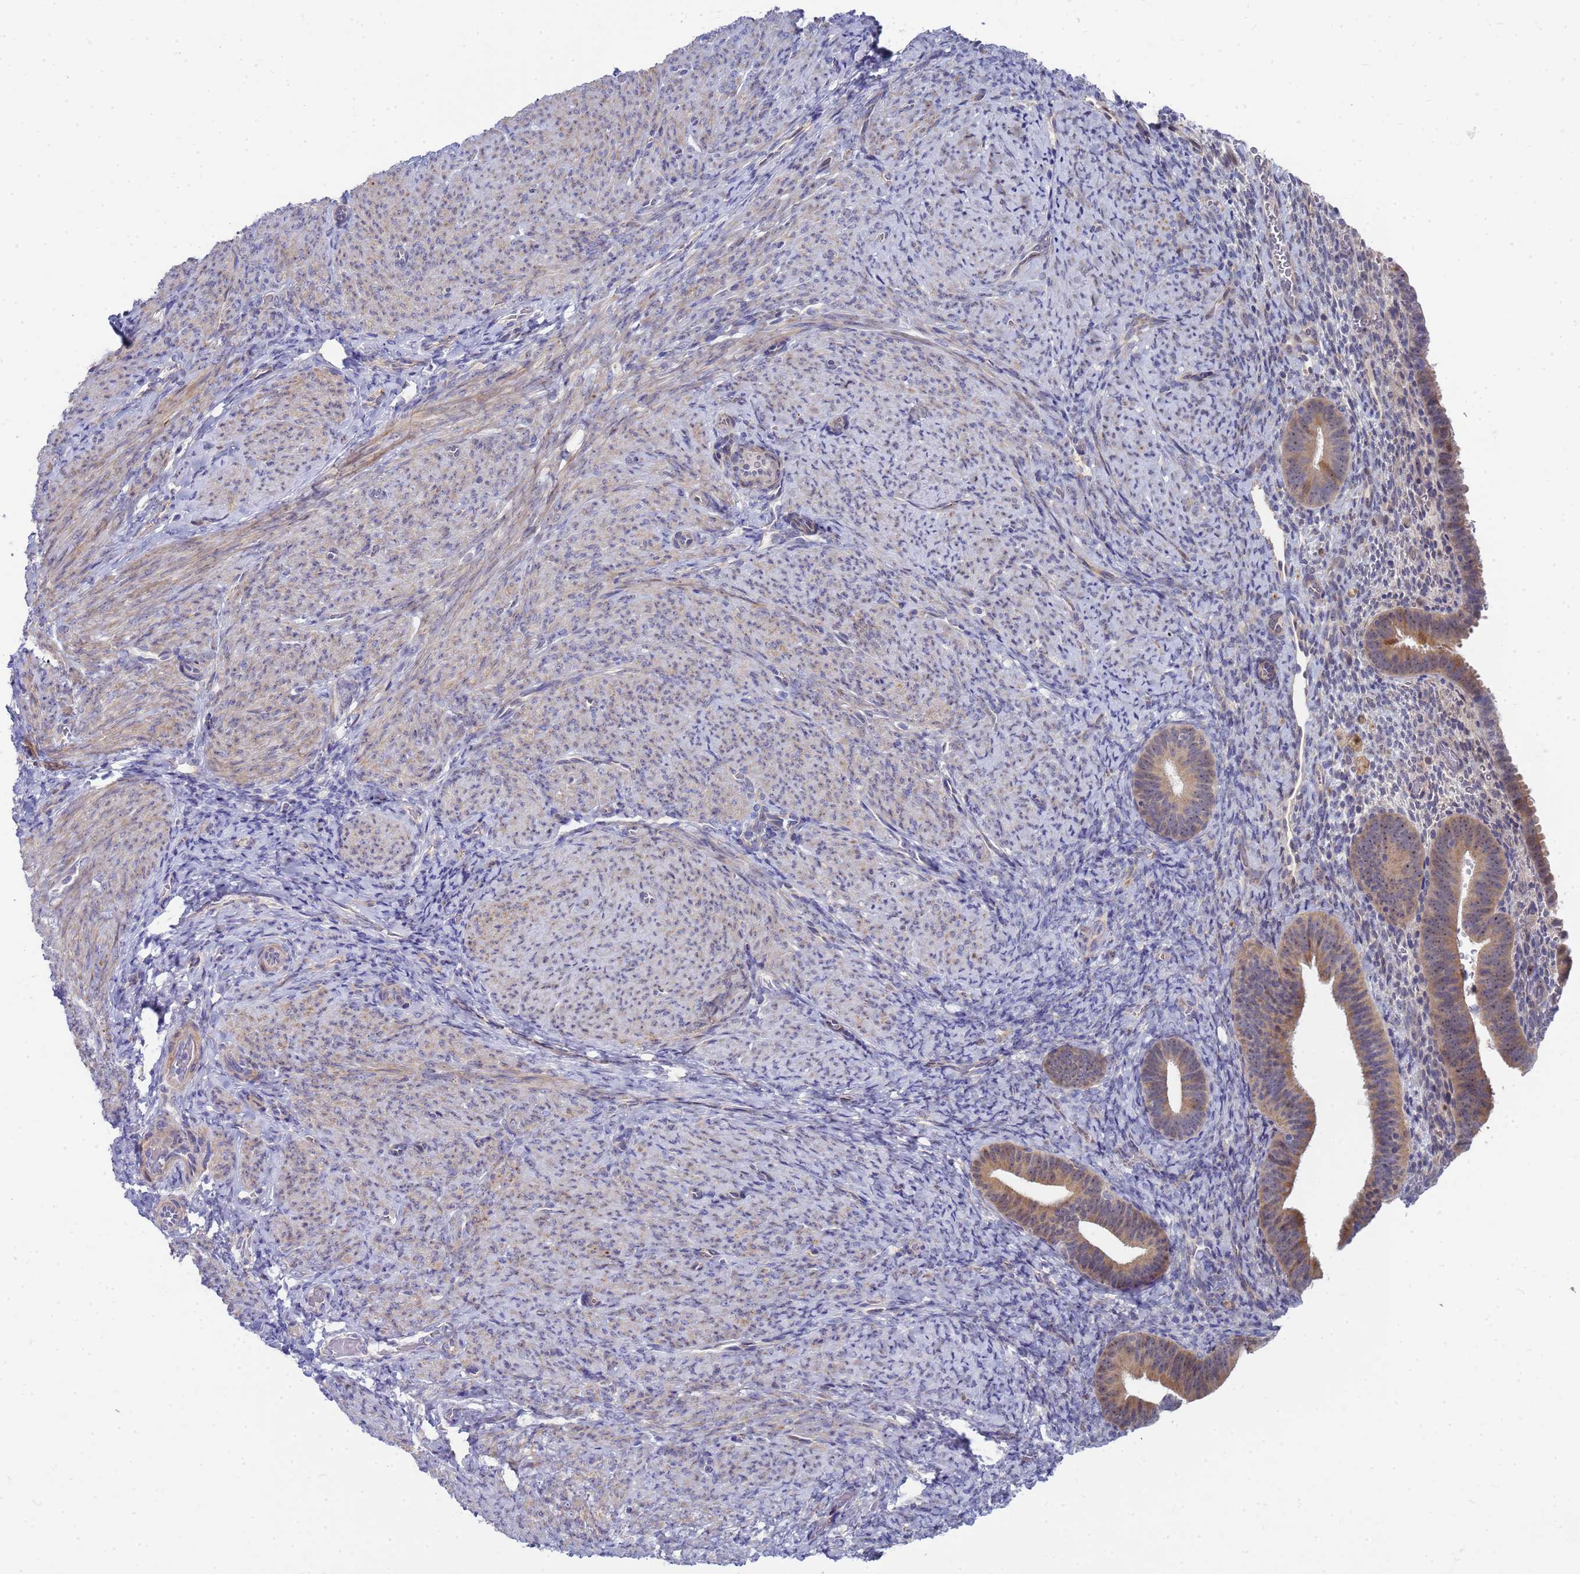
{"staining": {"intensity": "negative", "quantity": "none", "location": "none"}, "tissue": "endometrium", "cell_type": "Cells in endometrial stroma", "image_type": "normal", "snomed": [{"axis": "morphology", "description": "Normal tissue, NOS"}, {"axis": "topography", "description": "Endometrium"}], "caption": "This photomicrograph is of normal endometrium stained with IHC to label a protein in brown with the nuclei are counter-stained blue. There is no staining in cells in endometrial stroma.", "gene": "ENOSF1", "patient": {"sex": "female", "age": 65}}